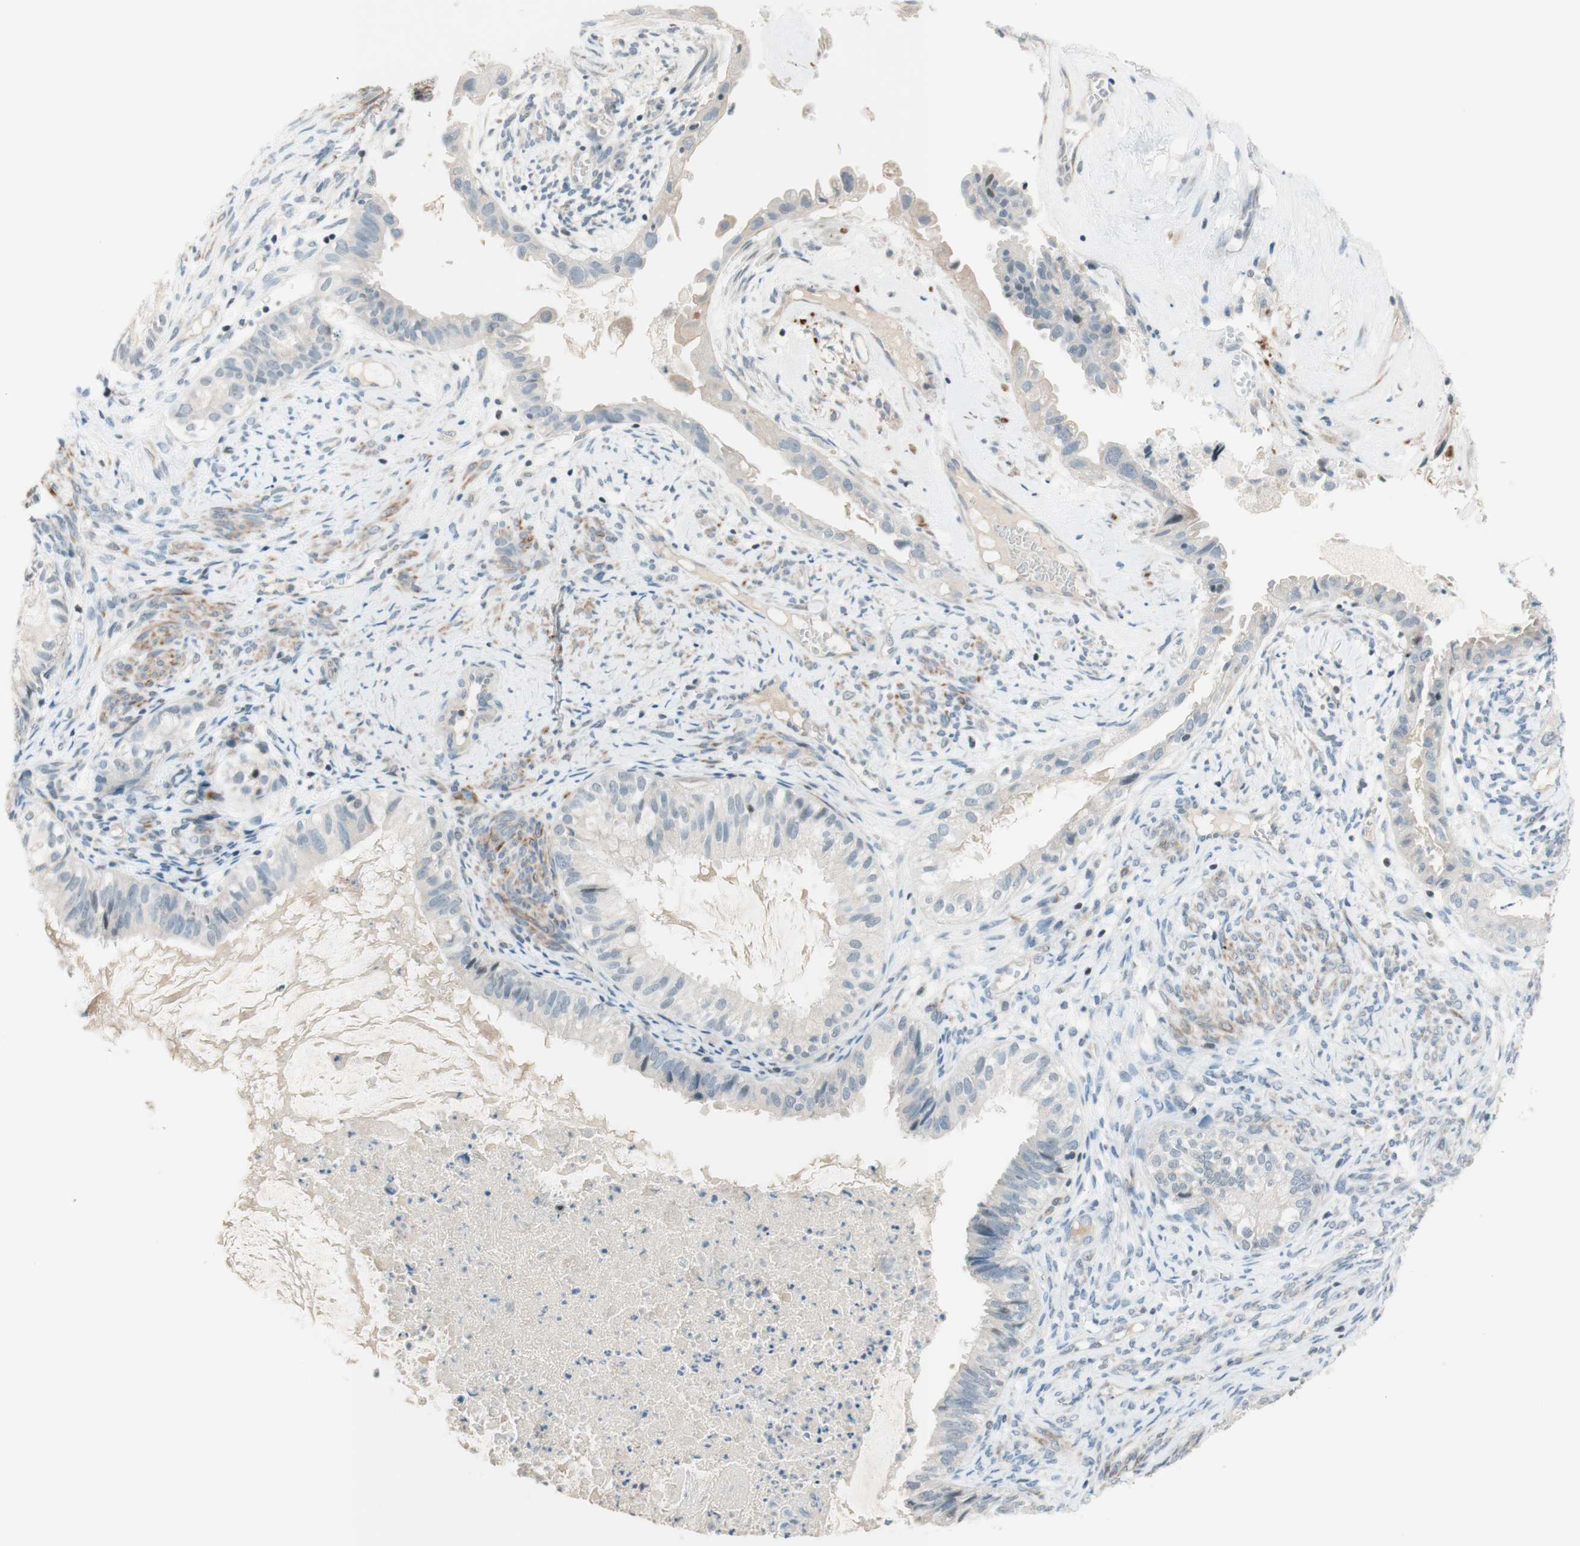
{"staining": {"intensity": "negative", "quantity": "none", "location": "none"}, "tissue": "cervical cancer", "cell_type": "Tumor cells", "image_type": "cancer", "snomed": [{"axis": "morphology", "description": "Normal tissue, NOS"}, {"axis": "morphology", "description": "Adenocarcinoma, NOS"}, {"axis": "topography", "description": "Cervix"}, {"axis": "topography", "description": "Endometrium"}], "caption": "Tumor cells are negative for protein expression in human cervical cancer (adenocarcinoma). (Stains: DAB immunohistochemistry (IHC) with hematoxylin counter stain, Microscopy: brightfield microscopy at high magnification).", "gene": "JPH1", "patient": {"sex": "female", "age": 86}}